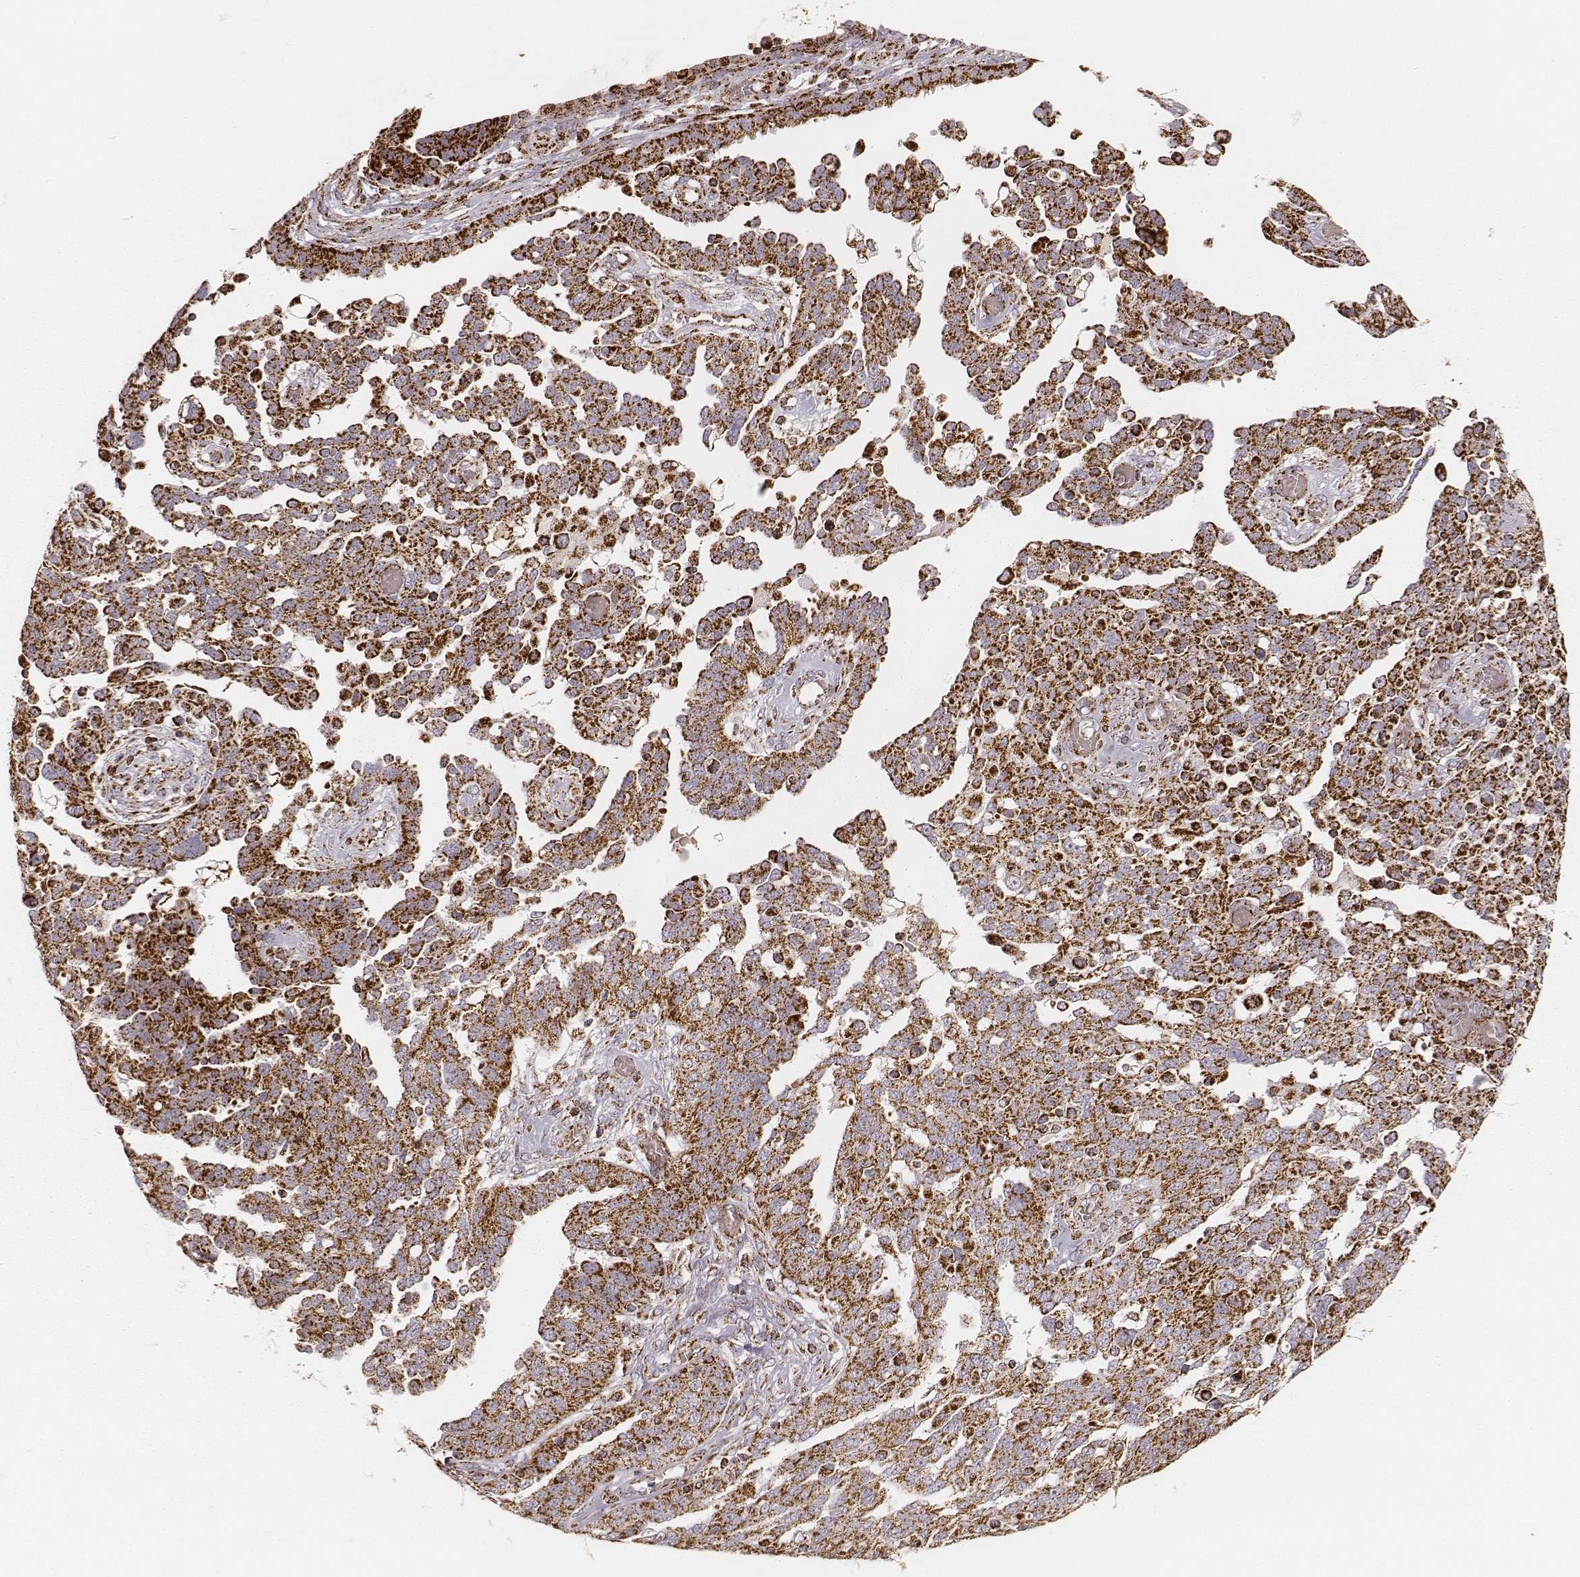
{"staining": {"intensity": "strong", "quantity": ">75%", "location": "cytoplasmic/membranous"}, "tissue": "ovarian cancer", "cell_type": "Tumor cells", "image_type": "cancer", "snomed": [{"axis": "morphology", "description": "Cystadenocarcinoma, serous, NOS"}, {"axis": "topography", "description": "Ovary"}], "caption": "Immunohistochemistry (IHC) staining of serous cystadenocarcinoma (ovarian), which displays high levels of strong cytoplasmic/membranous staining in approximately >75% of tumor cells indicating strong cytoplasmic/membranous protein expression. The staining was performed using DAB (brown) for protein detection and nuclei were counterstained in hematoxylin (blue).", "gene": "CS", "patient": {"sex": "female", "age": 67}}